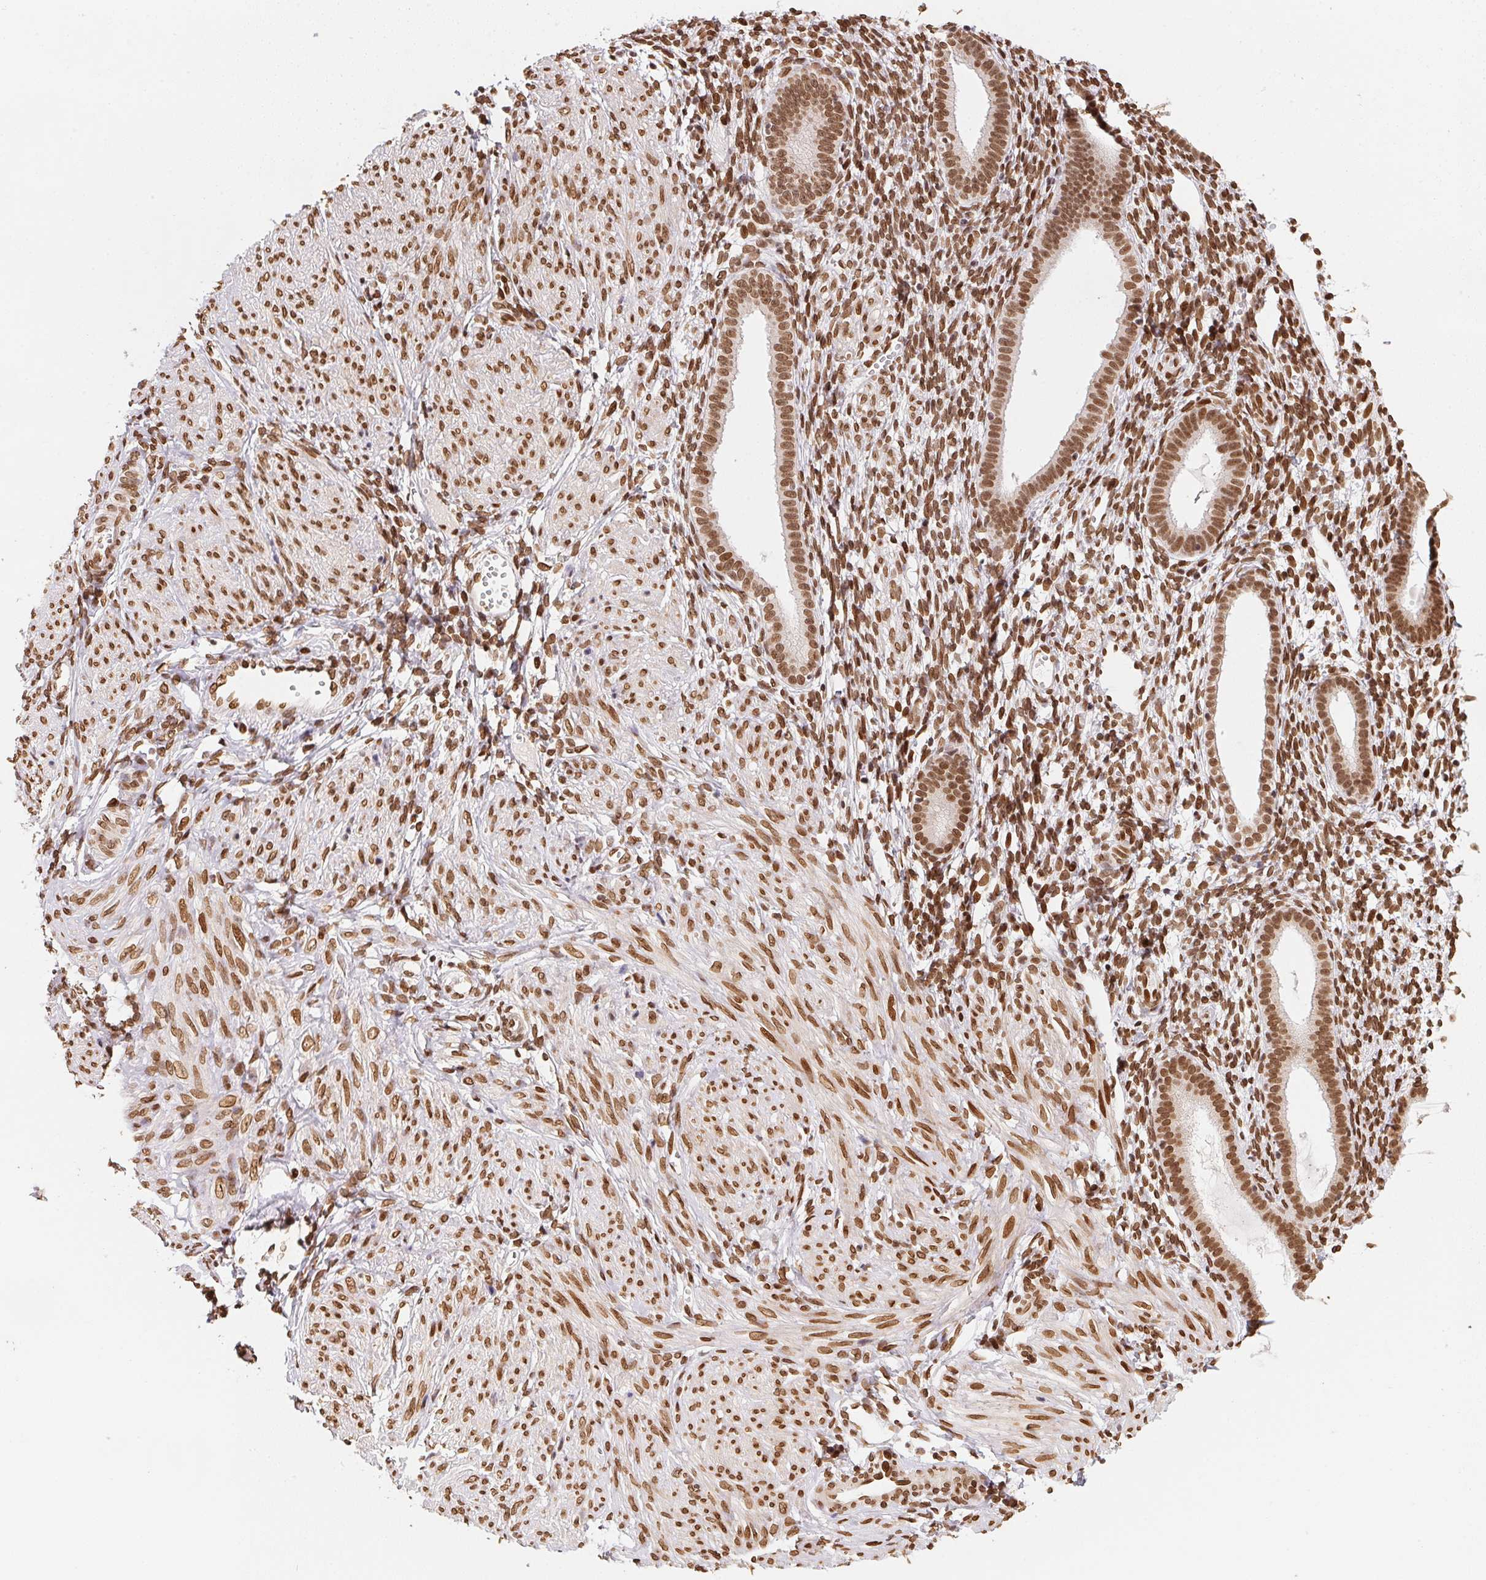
{"staining": {"intensity": "moderate", "quantity": ">75%", "location": "nuclear"}, "tissue": "endometrium", "cell_type": "Cells in endometrial stroma", "image_type": "normal", "snomed": [{"axis": "morphology", "description": "Normal tissue, NOS"}, {"axis": "topography", "description": "Endometrium"}], "caption": "Immunohistochemistry photomicrograph of normal endometrium: endometrium stained using immunohistochemistry (IHC) reveals medium levels of moderate protein expression localized specifically in the nuclear of cells in endometrial stroma, appearing as a nuclear brown color.", "gene": "SAP30BP", "patient": {"sex": "female", "age": 36}}